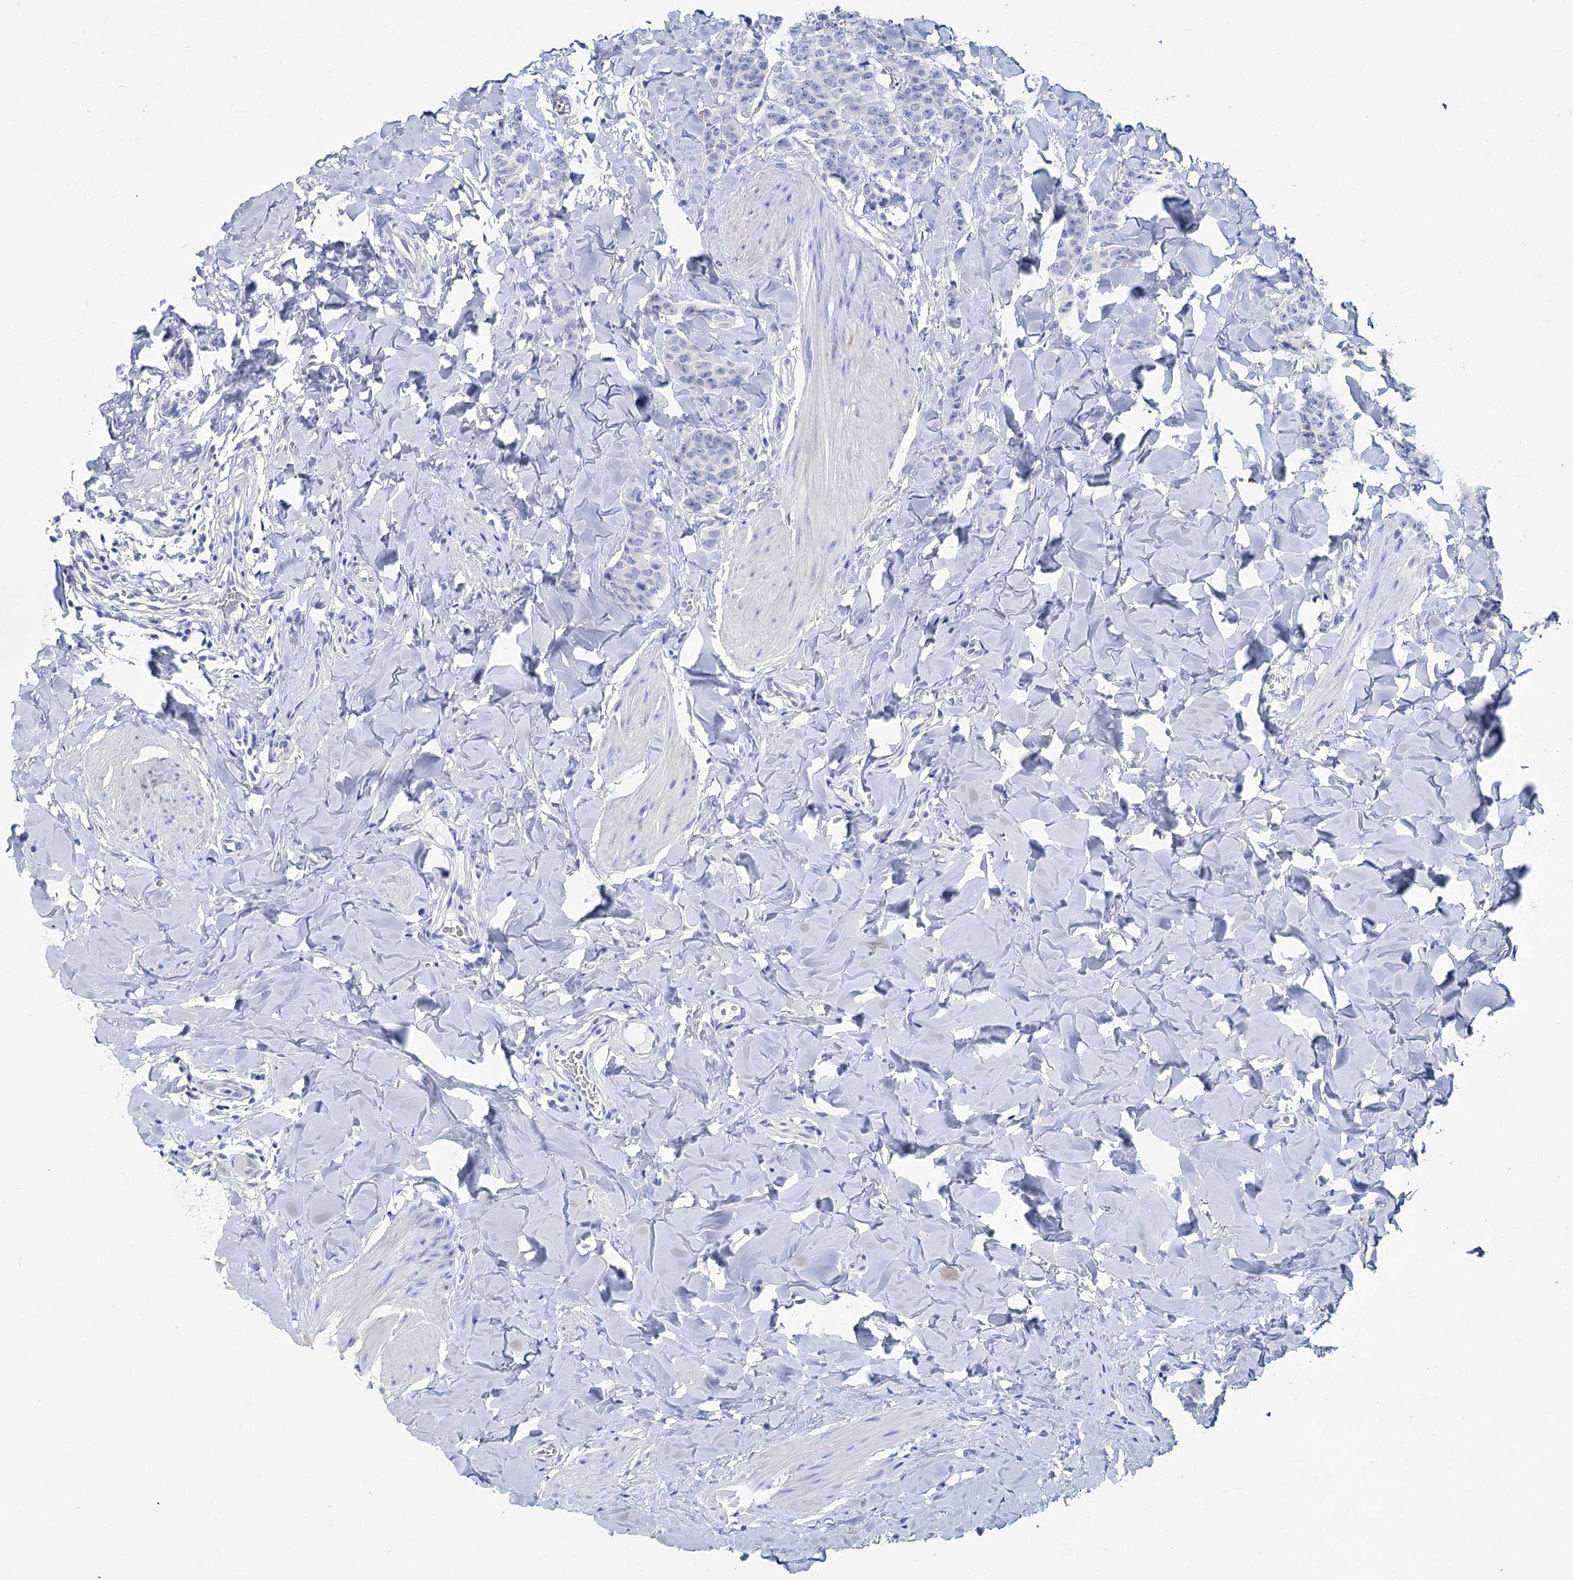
{"staining": {"intensity": "negative", "quantity": "none", "location": "none"}, "tissue": "breast cancer", "cell_type": "Tumor cells", "image_type": "cancer", "snomed": [{"axis": "morphology", "description": "Duct carcinoma"}, {"axis": "topography", "description": "Breast"}], "caption": "Immunohistochemistry of breast cancer (invasive ductal carcinoma) exhibits no positivity in tumor cells.", "gene": "METTL7B", "patient": {"sex": "female", "age": 40}}